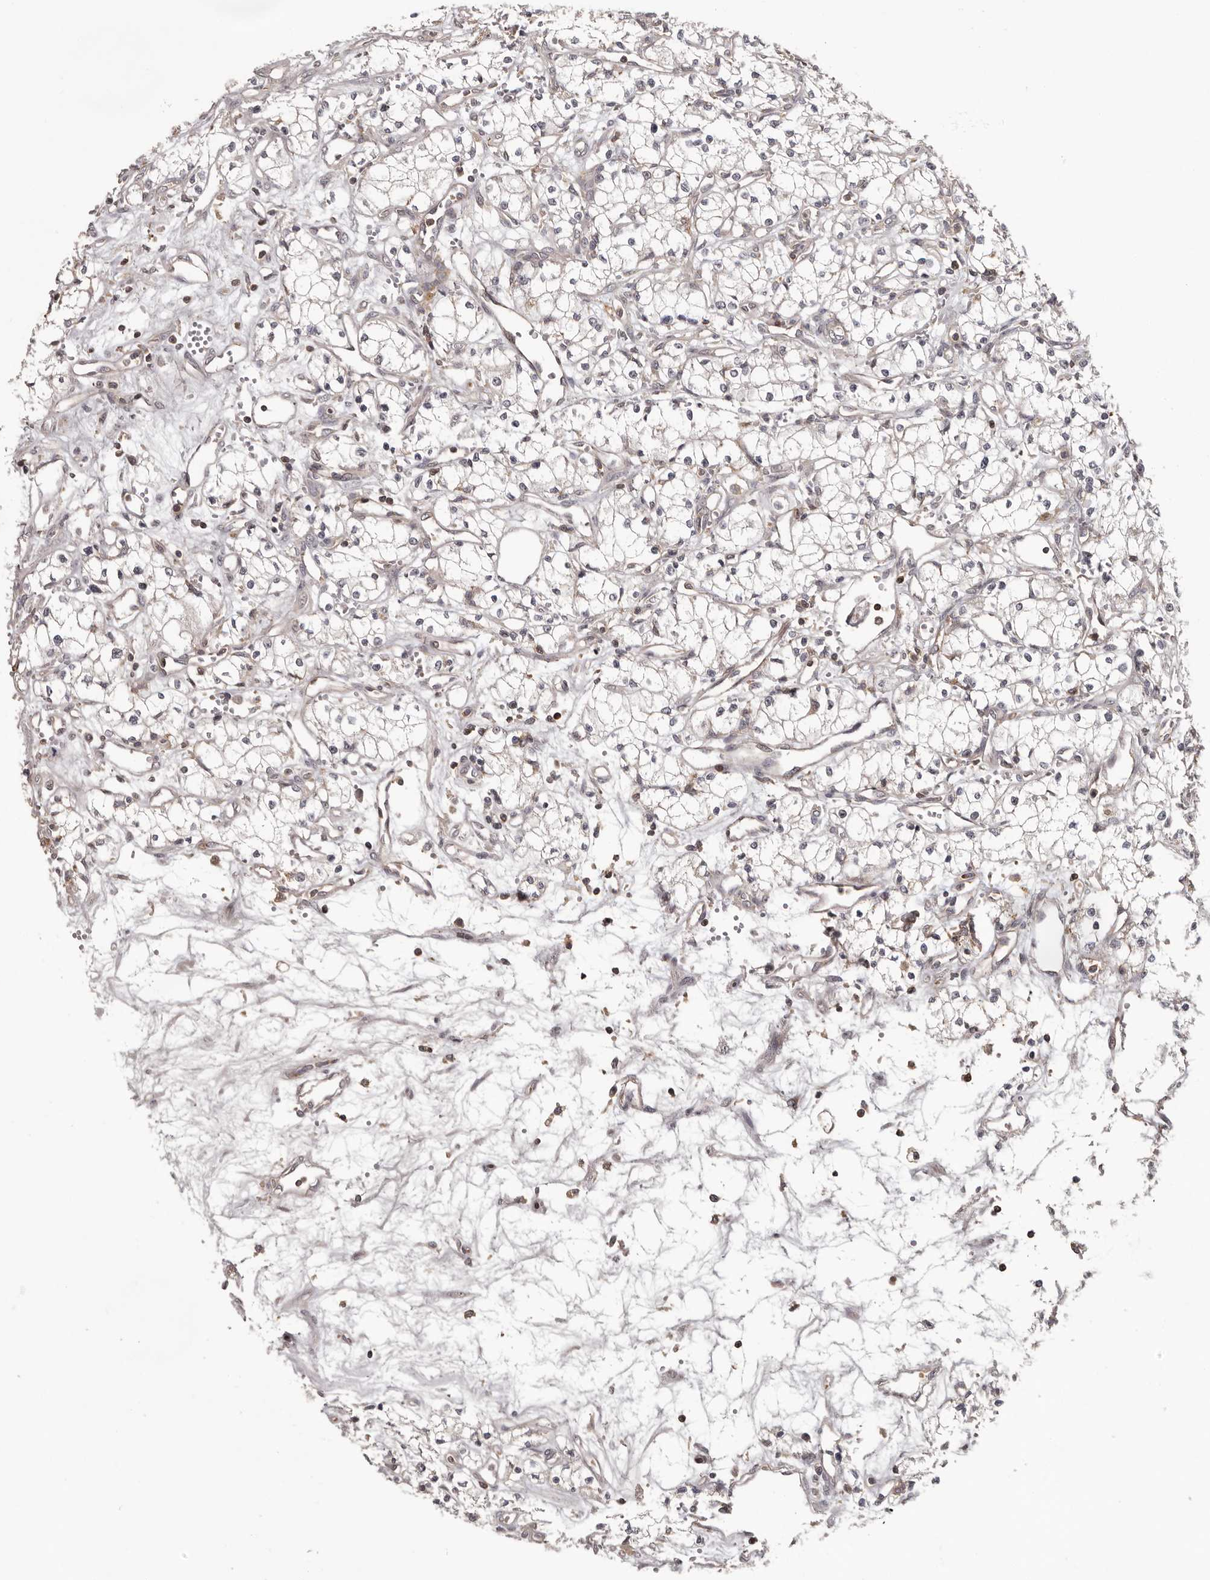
{"staining": {"intensity": "negative", "quantity": "none", "location": "none"}, "tissue": "renal cancer", "cell_type": "Tumor cells", "image_type": "cancer", "snomed": [{"axis": "morphology", "description": "Adenocarcinoma, NOS"}, {"axis": "topography", "description": "Kidney"}], "caption": "Human renal adenocarcinoma stained for a protein using IHC demonstrates no positivity in tumor cells.", "gene": "ANKRD44", "patient": {"sex": "male", "age": 59}}